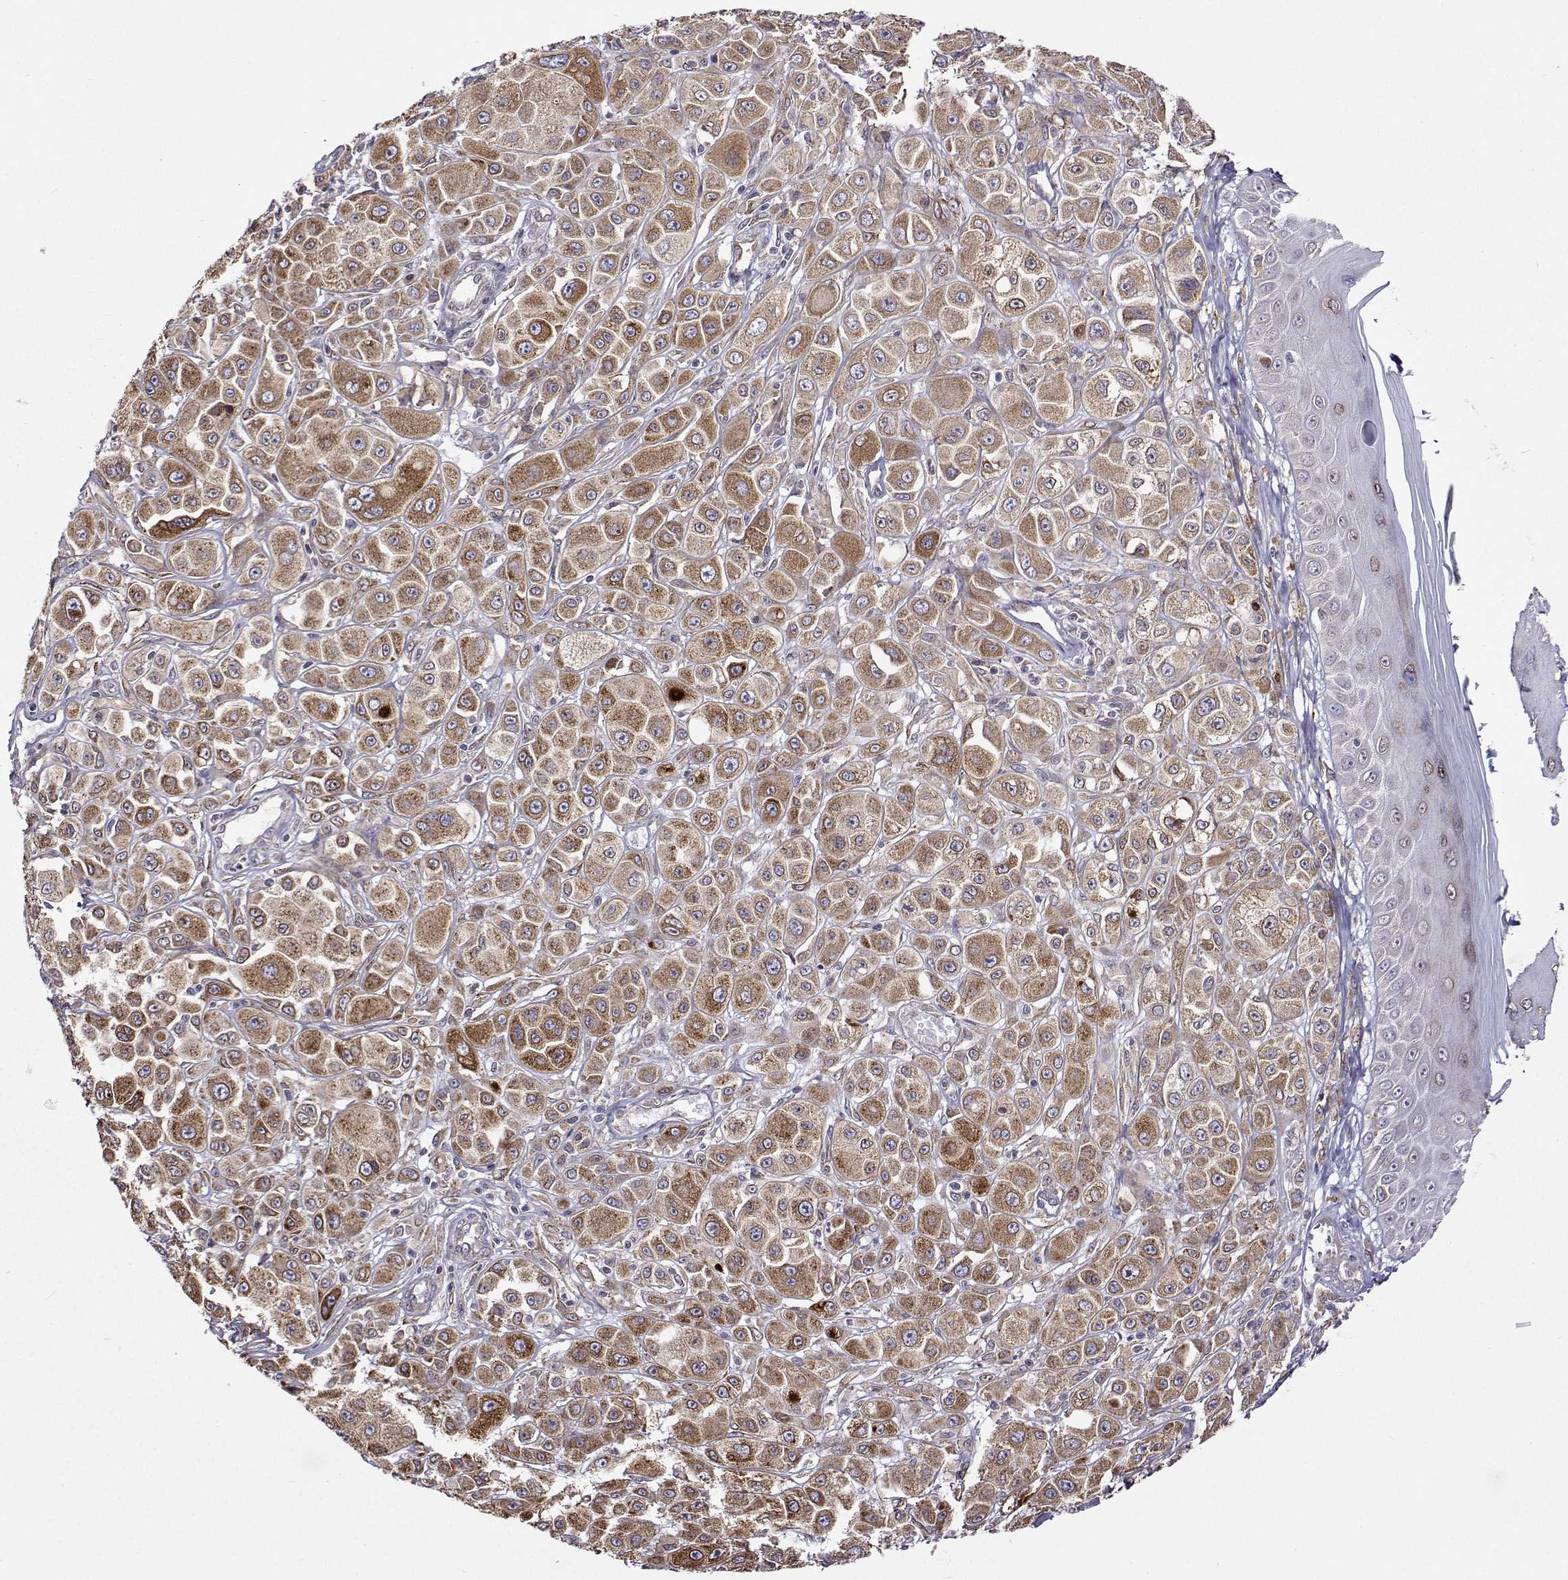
{"staining": {"intensity": "moderate", "quantity": ">75%", "location": "cytoplasmic/membranous"}, "tissue": "melanoma", "cell_type": "Tumor cells", "image_type": "cancer", "snomed": [{"axis": "morphology", "description": "Malignant melanoma, NOS"}, {"axis": "topography", "description": "Skin"}], "caption": "An immunohistochemistry image of neoplastic tissue is shown. Protein staining in brown shows moderate cytoplasmic/membranous positivity in melanoma within tumor cells.", "gene": "PGRMC2", "patient": {"sex": "male", "age": 67}}